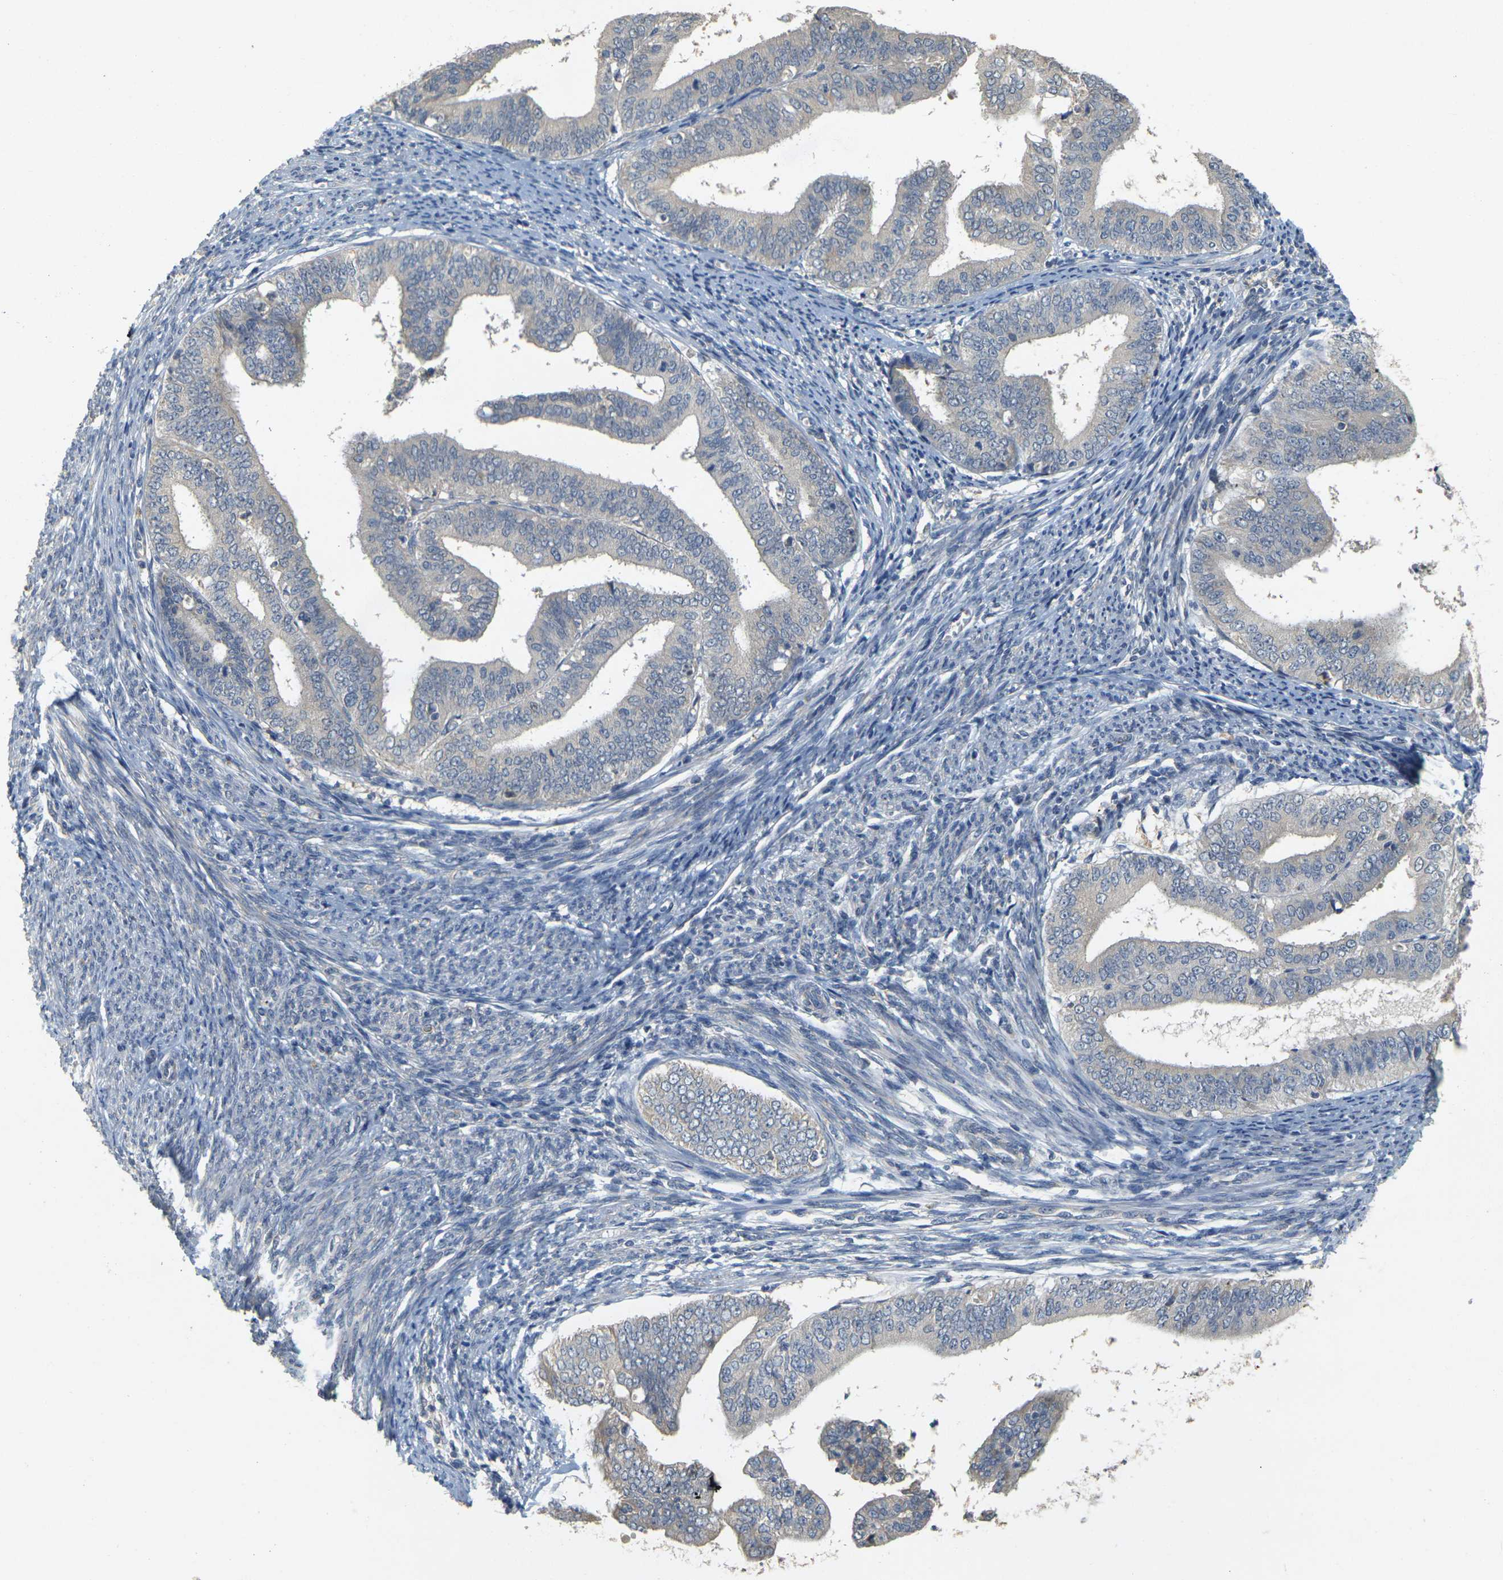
{"staining": {"intensity": "negative", "quantity": "none", "location": "none"}, "tissue": "endometrial cancer", "cell_type": "Tumor cells", "image_type": "cancer", "snomed": [{"axis": "morphology", "description": "Adenocarcinoma, NOS"}, {"axis": "topography", "description": "Endometrium"}], "caption": "This is an immunohistochemistry image of endometrial adenocarcinoma. There is no expression in tumor cells.", "gene": "GDAP1", "patient": {"sex": "female", "age": 63}}